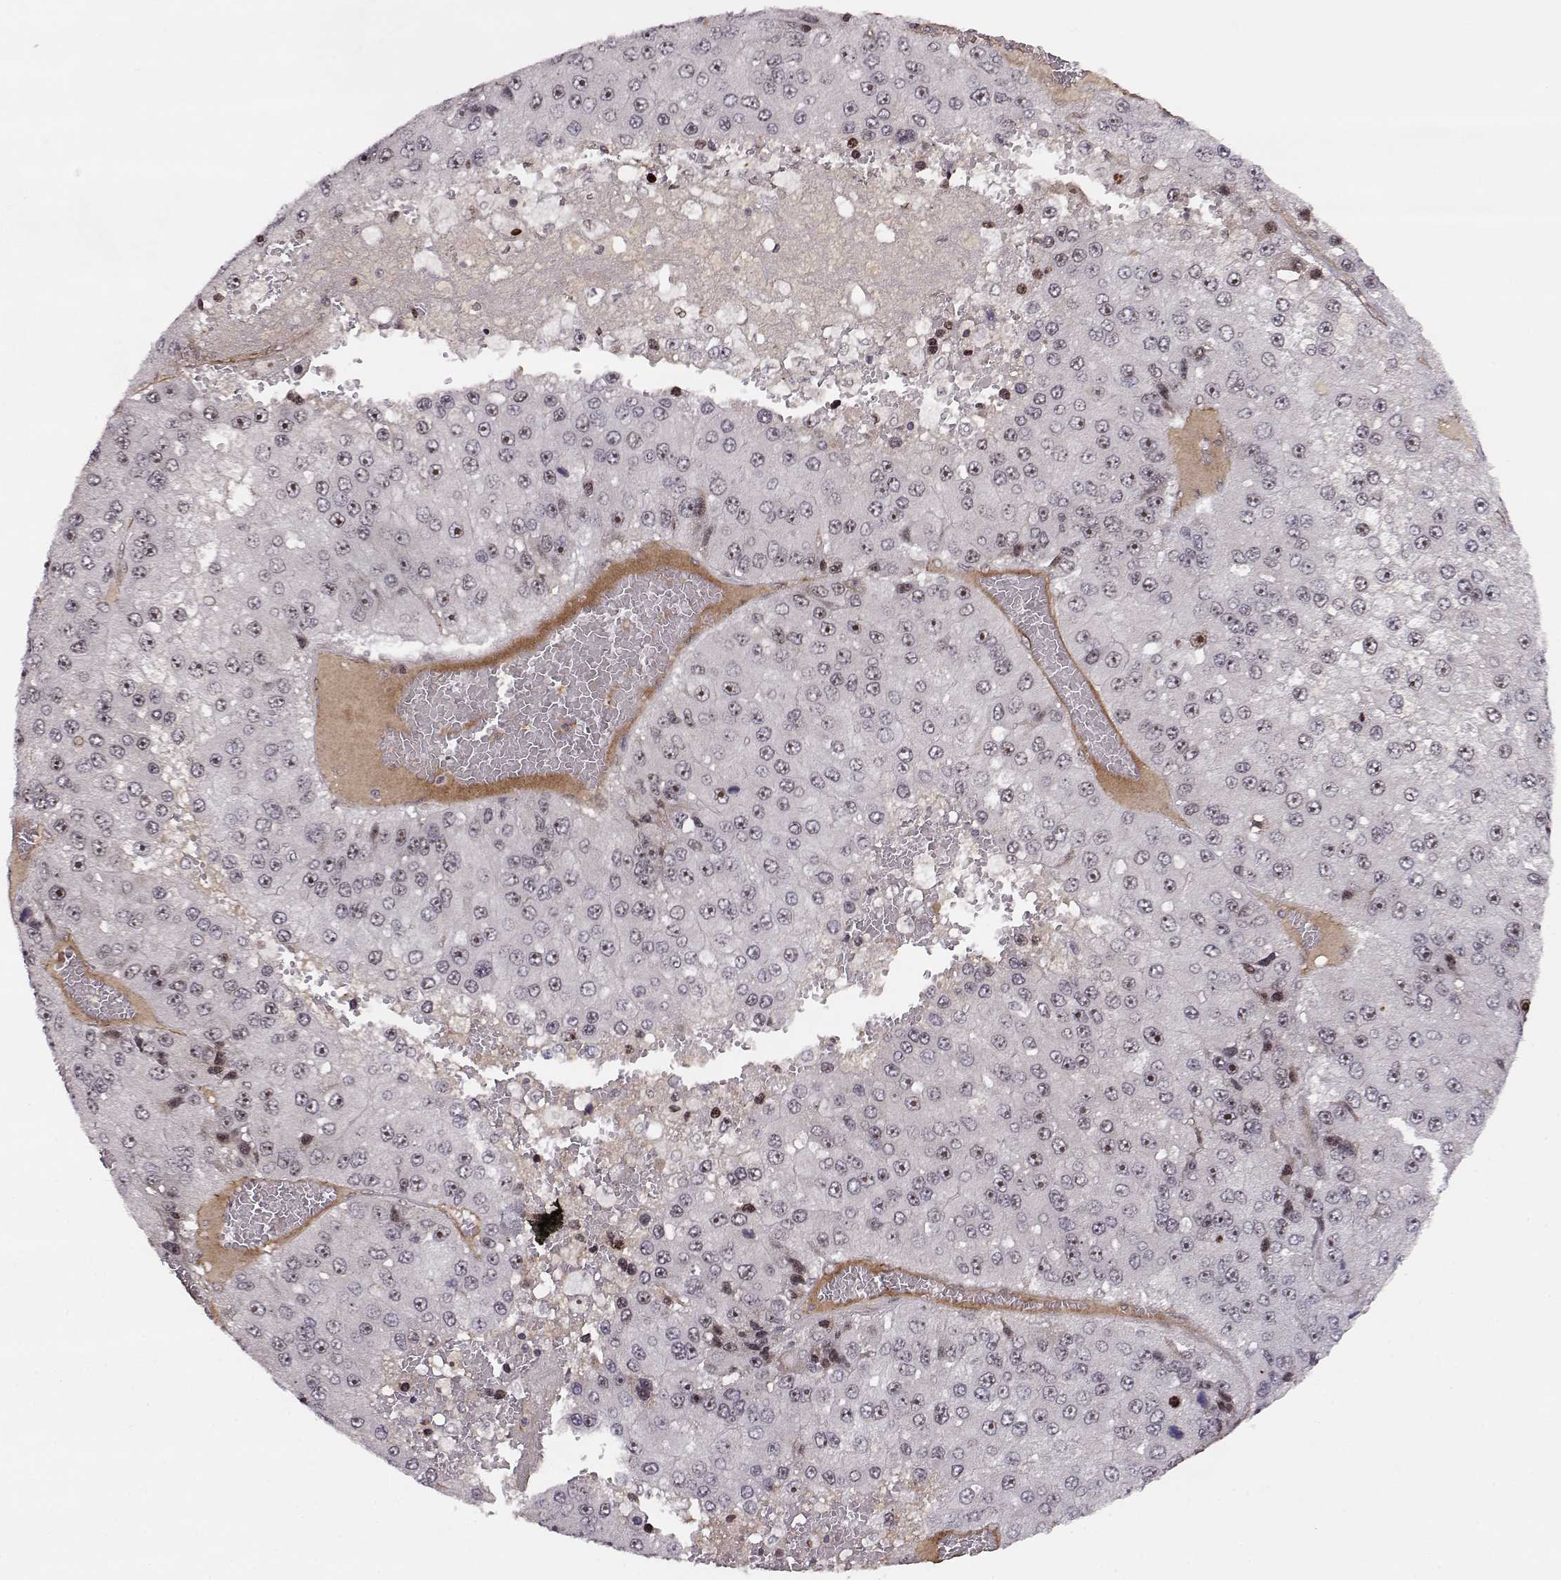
{"staining": {"intensity": "strong", "quantity": "25%-75%", "location": "nuclear"}, "tissue": "liver cancer", "cell_type": "Tumor cells", "image_type": "cancer", "snomed": [{"axis": "morphology", "description": "Carcinoma, Hepatocellular, NOS"}, {"axis": "topography", "description": "Liver"}], "caption": "Immunohistochemical staining of human liver hepatocellular carcinoma demonstrates high levels of strong nuclear protein positivity in approximately 25%-75% of tumor cells. (Stains: DAB (3,3'-diaminobenzidine) in brown, nuclei in blue, Microscopy: brightfield microscopy at high magnification).", "gene": "CIR1", "patient": {"sex": "female", "age": 73}}